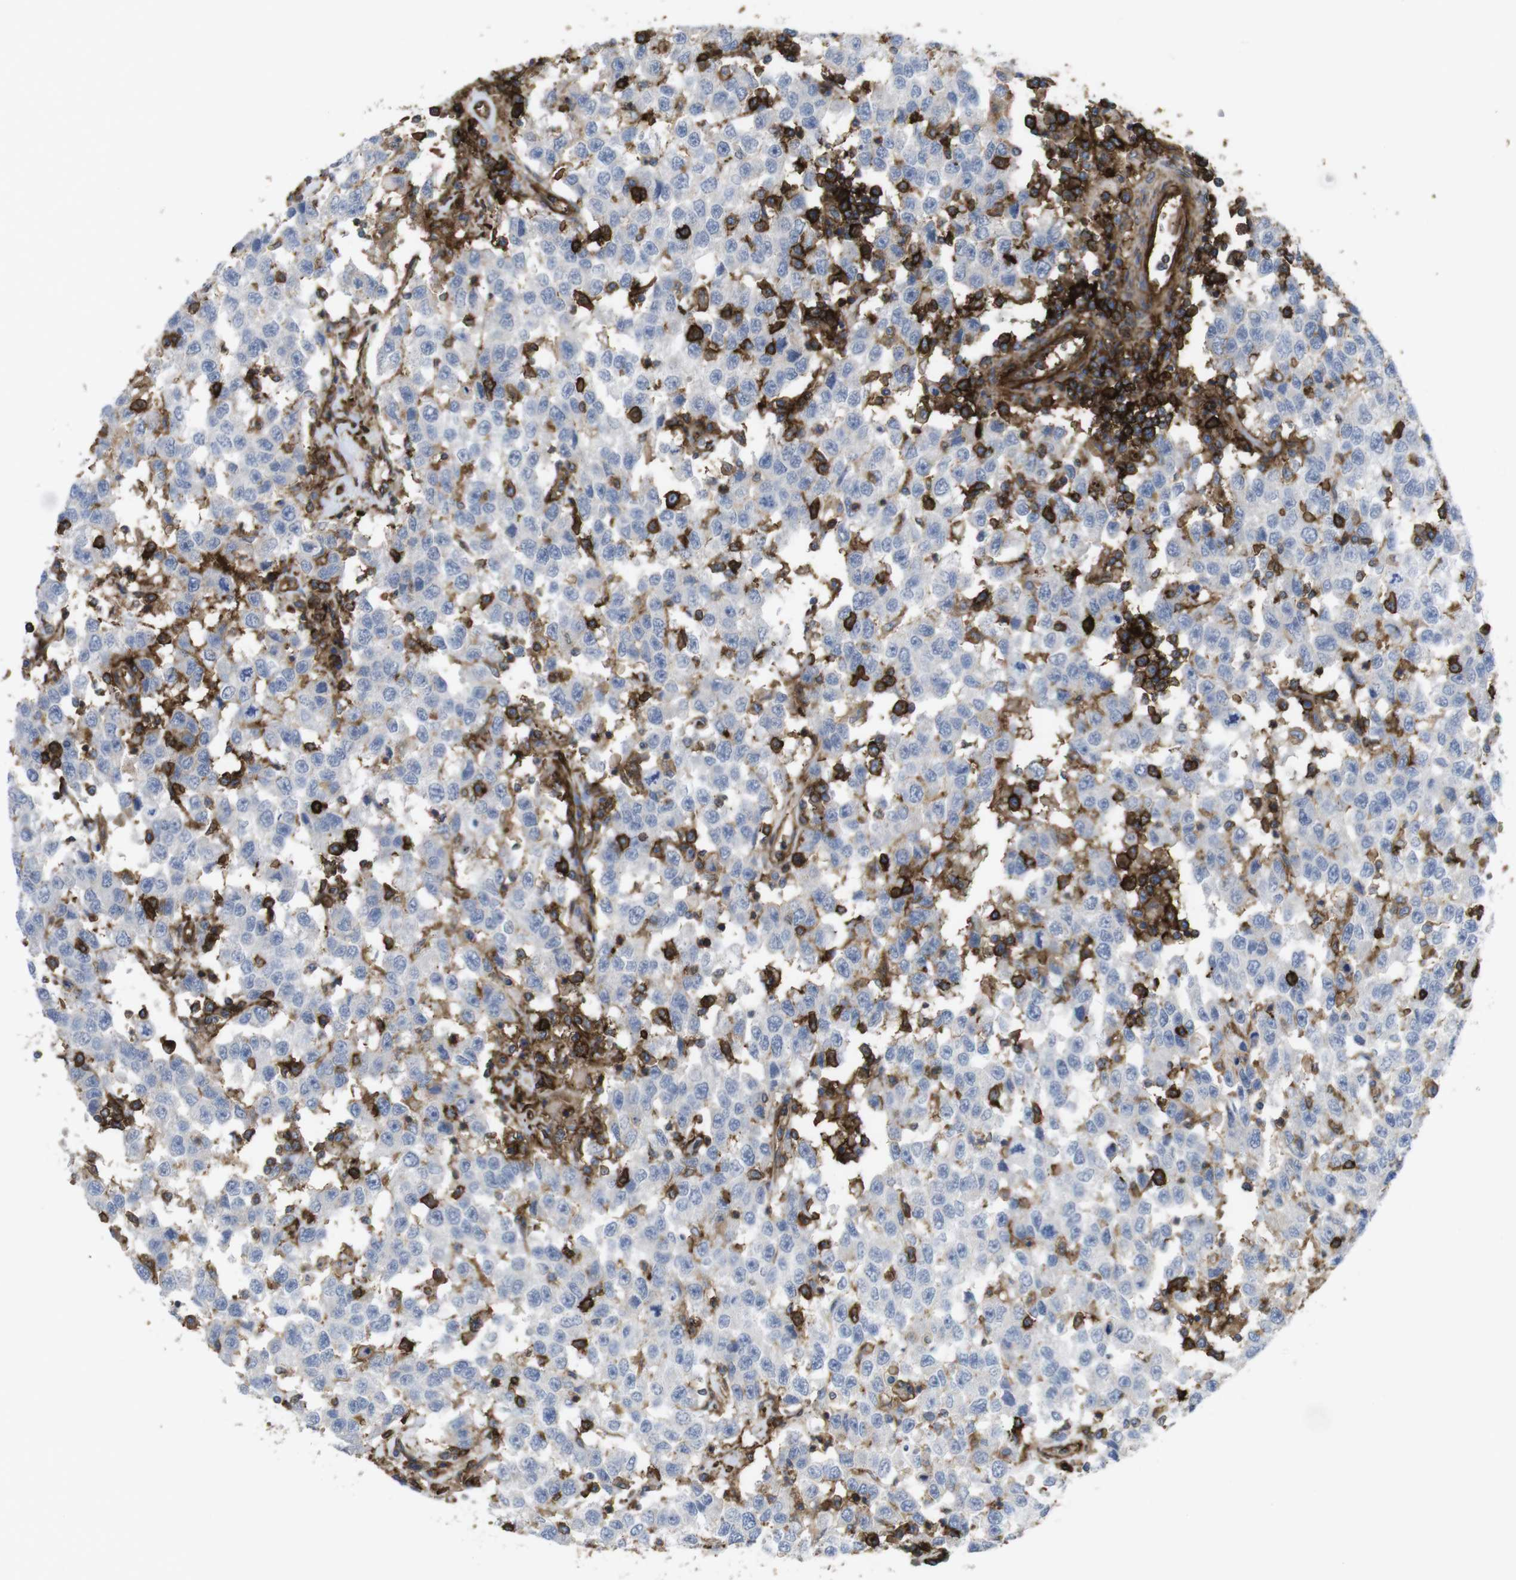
{"staining": {"intensity": "negative", "quantity": "none", "location": "none"}, "tissue": "testis cancer", "cell_type": "Tumor cells", "image_type": "cancer", "snomed": [{"axis": "morphology", "description": "Seminoma, NOS"}, {"axis": "topography", "description": "Testis"}], "caption": "Testis seminoma was stained to show a protein in brown. There is no significant expression in tumor cells.", "gene": "CCR6", "patient": {"sex": "male", "age": 41}}